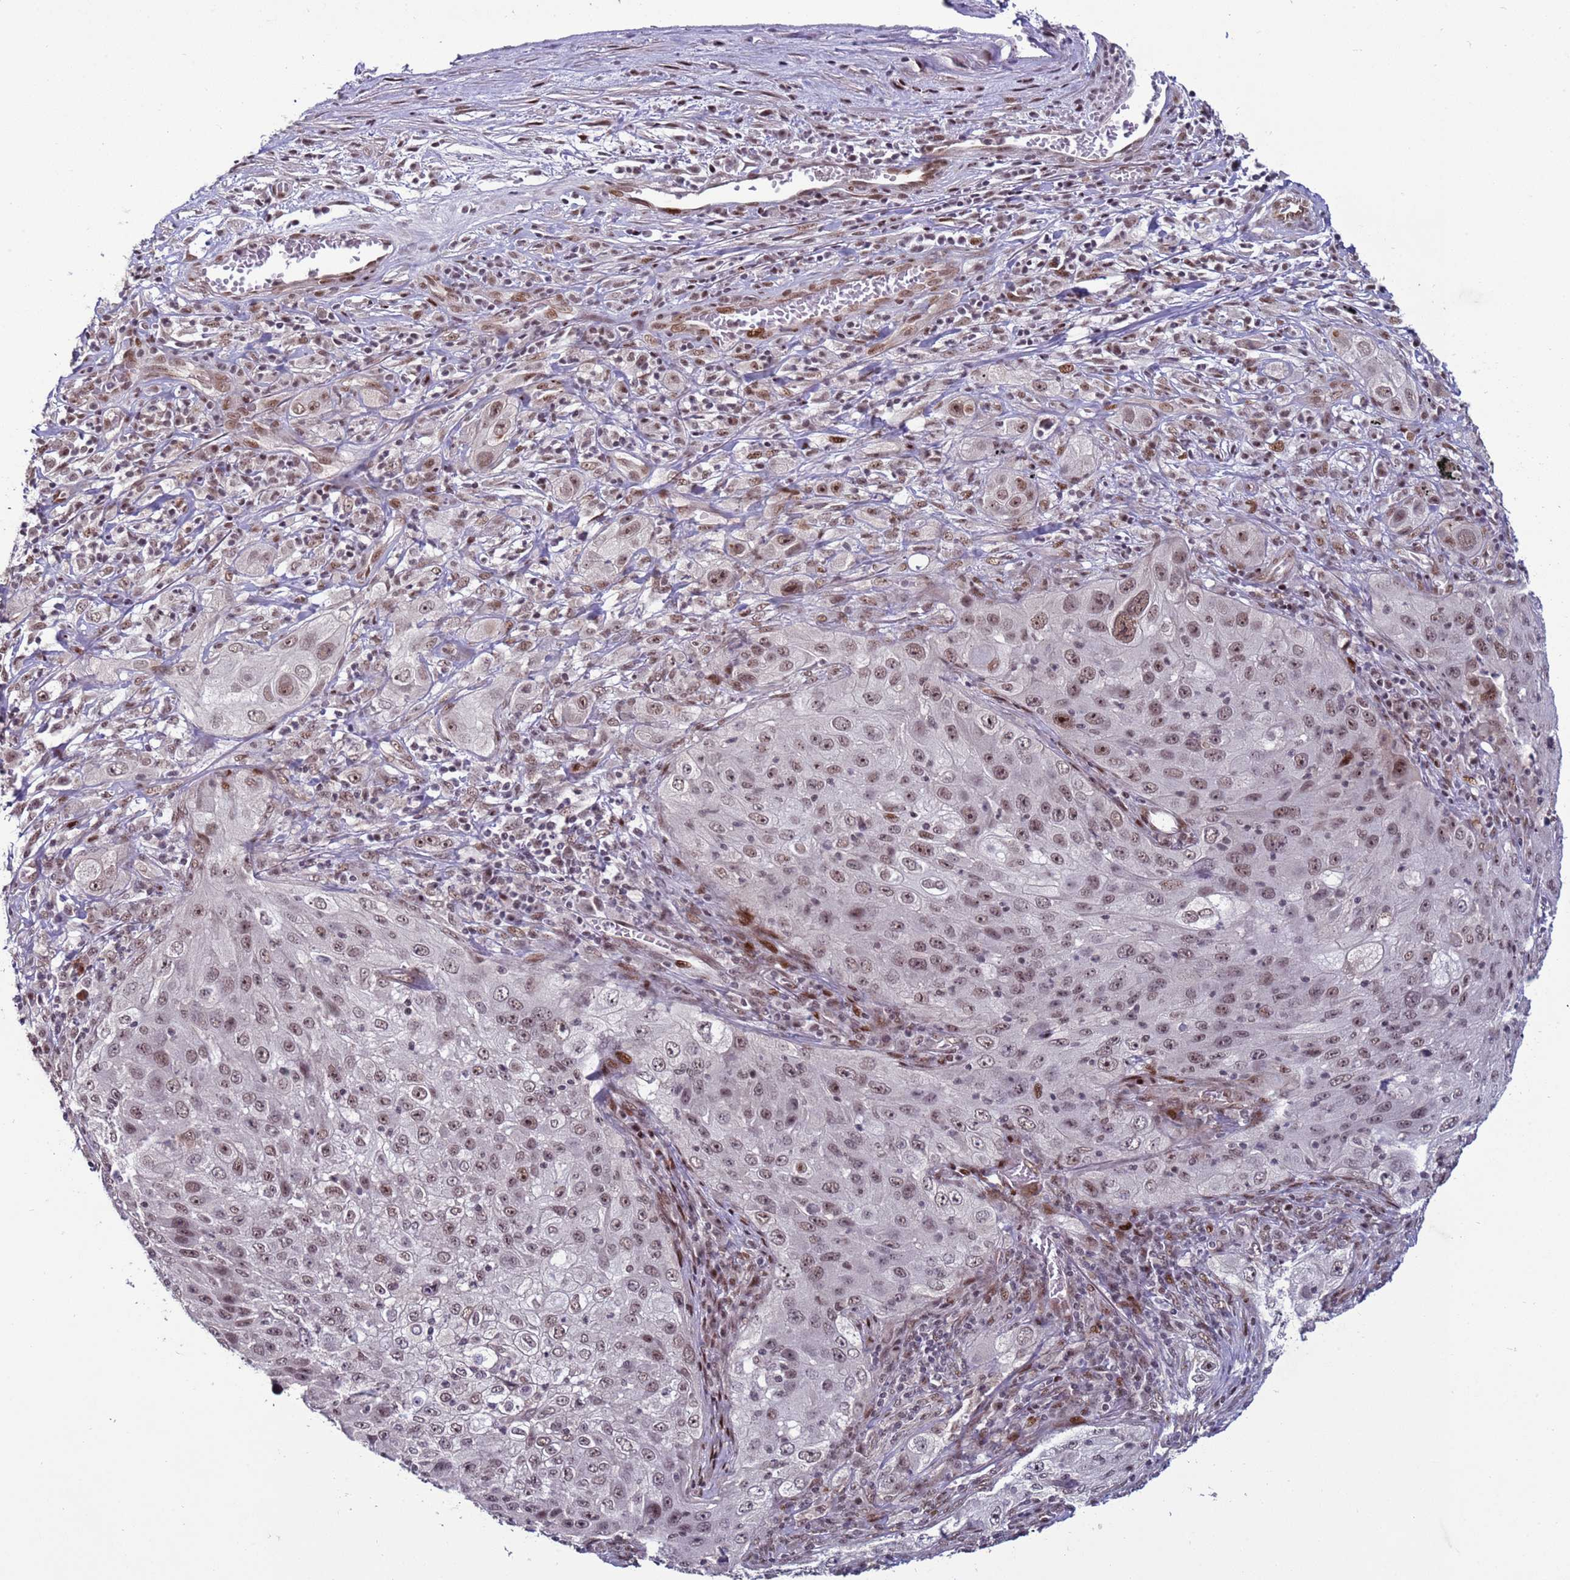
{"staining": {"intensity": "moderate", "quantity": "25%-75%", "location": "nuclear"}, "tissue": "lung cancer", "cell_type": "Tumor cells", "image_type": "cancer", "snomed": [{"axis": "morphology", "description": "Squamous cell carcinoma, NOS"}, {"axis": "topography", "description": "Lung"}], "caption": "This is an image of immunohistochemistry staining of lung cancer (squamous cell carcinoma), which shows moderate positivity in the nuclear of tumor cells.", "gene": "SHC3", "patient": {"sex": "female", "age": 69}}